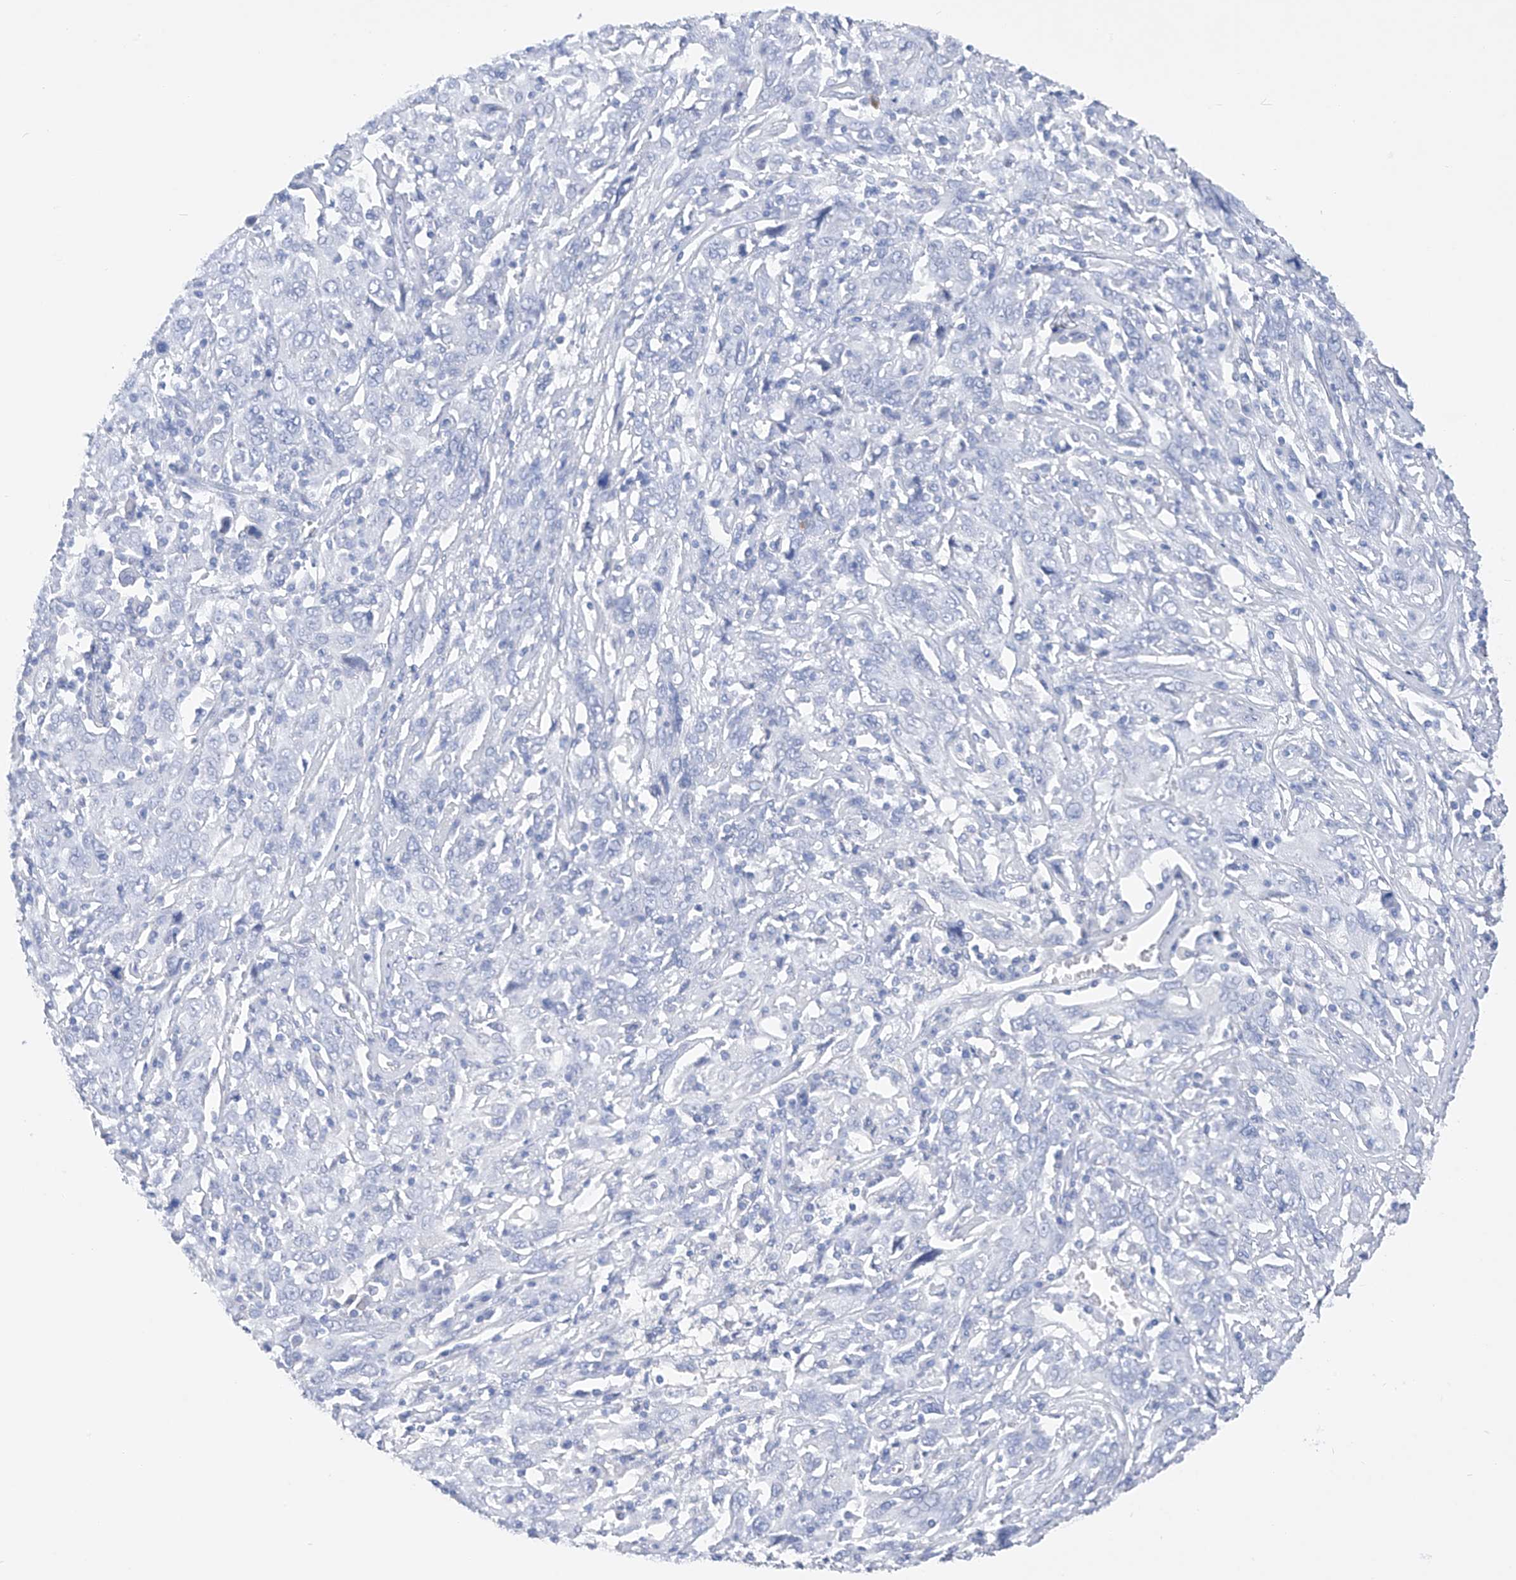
{"staining": {"intensity": "negative", "quantity": "none", "location": "none"}, "tissue": "cervical cancer", "cell_type": "Tumor cells", "image_type": "cancer", "snomed": [{"axis": "morphology", "description": "Squamous cell carcinoma, NOS"}, {"axis": "topography", "description": "Cervix"}], "caption": "A photomicrograph of cervical cancer (squamous cell carcinoma) stained for a protein reveals no brown staining in tumor cells. (Stains: DAB (3,3'-diaminobenzidine) immunohistochemistry (IHC) with hematoxylin counter stain, Microscopy: brightfield microscopy at high magnification).", "gene": "ADRA1A", "patient": {"sex": "female", "age": 46}}